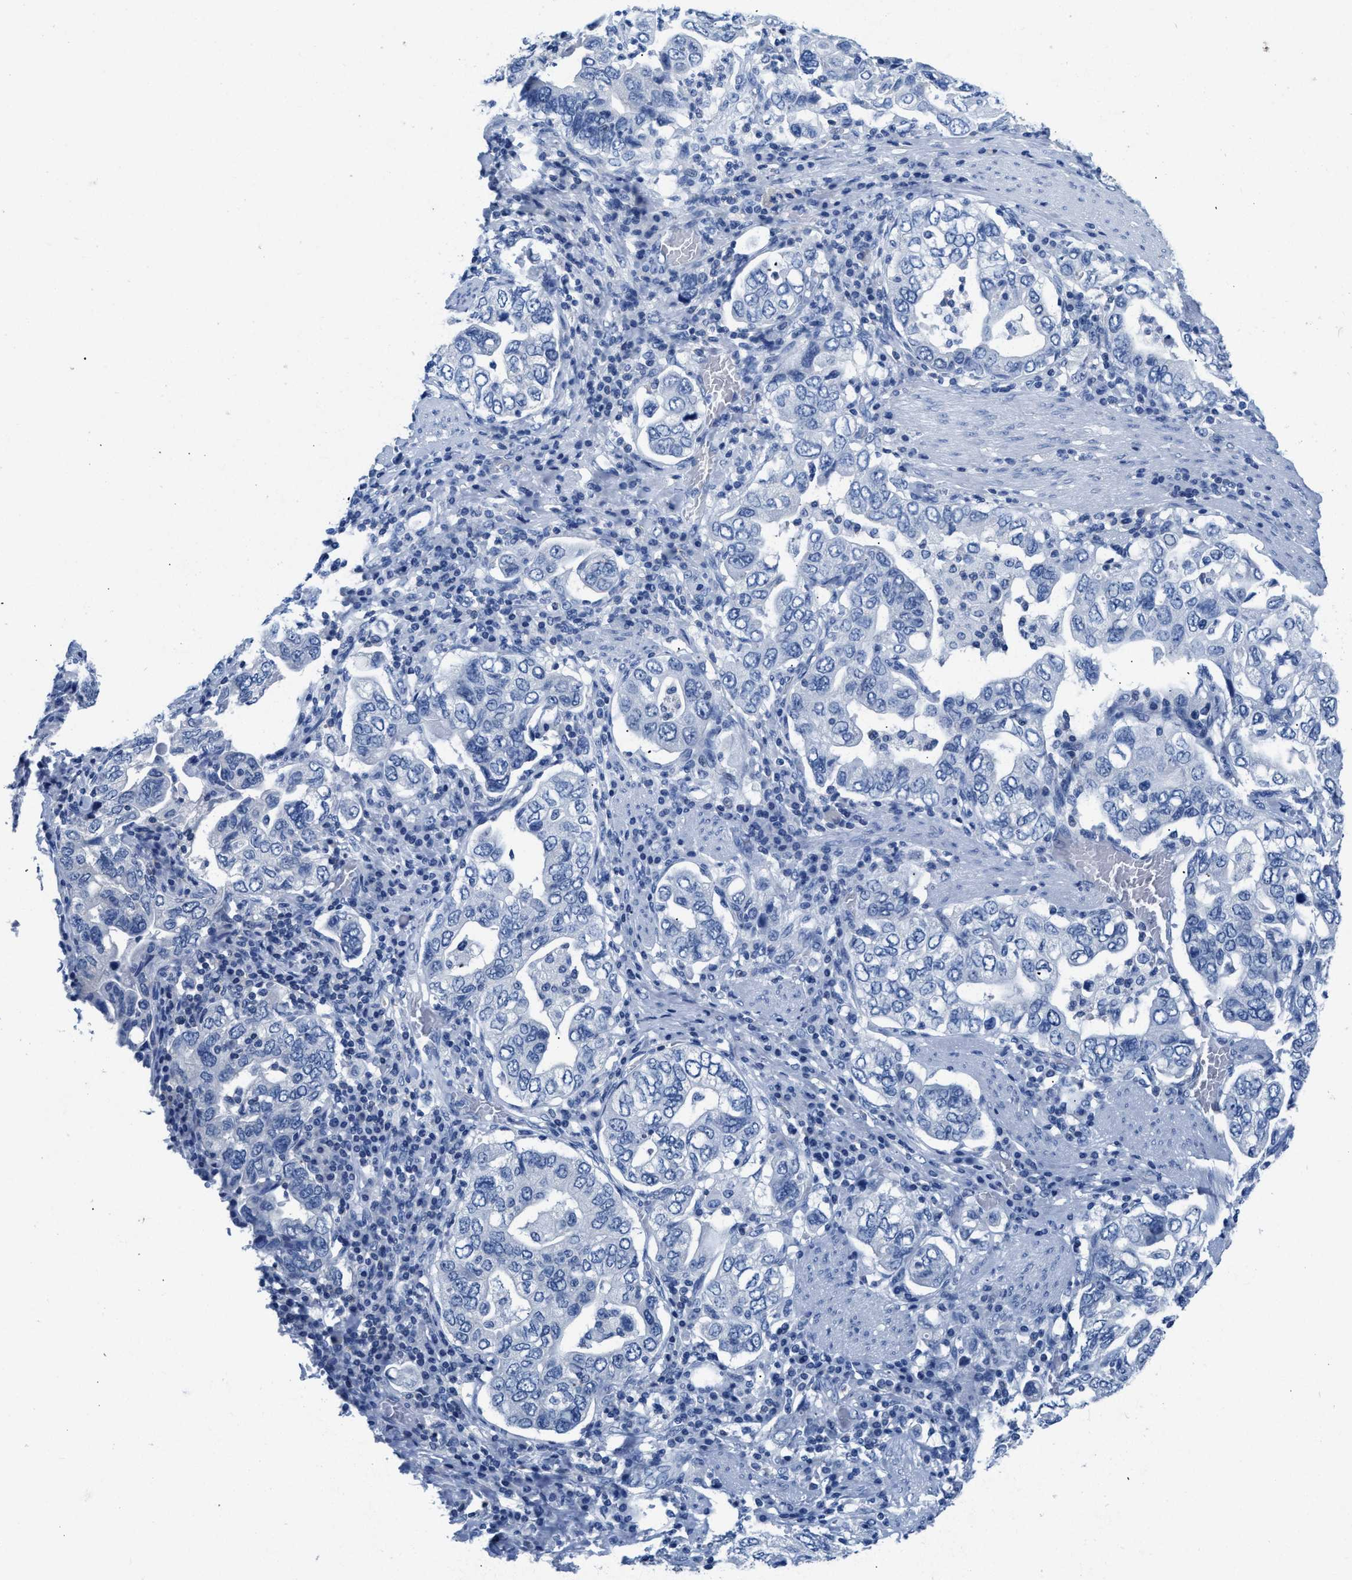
{"staining": {"intensity": "negative", "quantity": "none", "location": "none"}, "tissue": "stomach cancer", "cell_type": "Tumor cells", "image_type": "cancer", "snomed": [{"axis": "morphology", "description": "Adenocarcinoma, NOS"}, {"axis": "topography", "description": "Stomach, upper"}], "caption": "DAB (3,3'-diaminobenzidine) immunohistochemical staining of adenocarcinoma (stomach) reveals no significant positivity in tumor cells.", "gene": "NFATC2", "patient": {"sex": "male", "age": 62}}